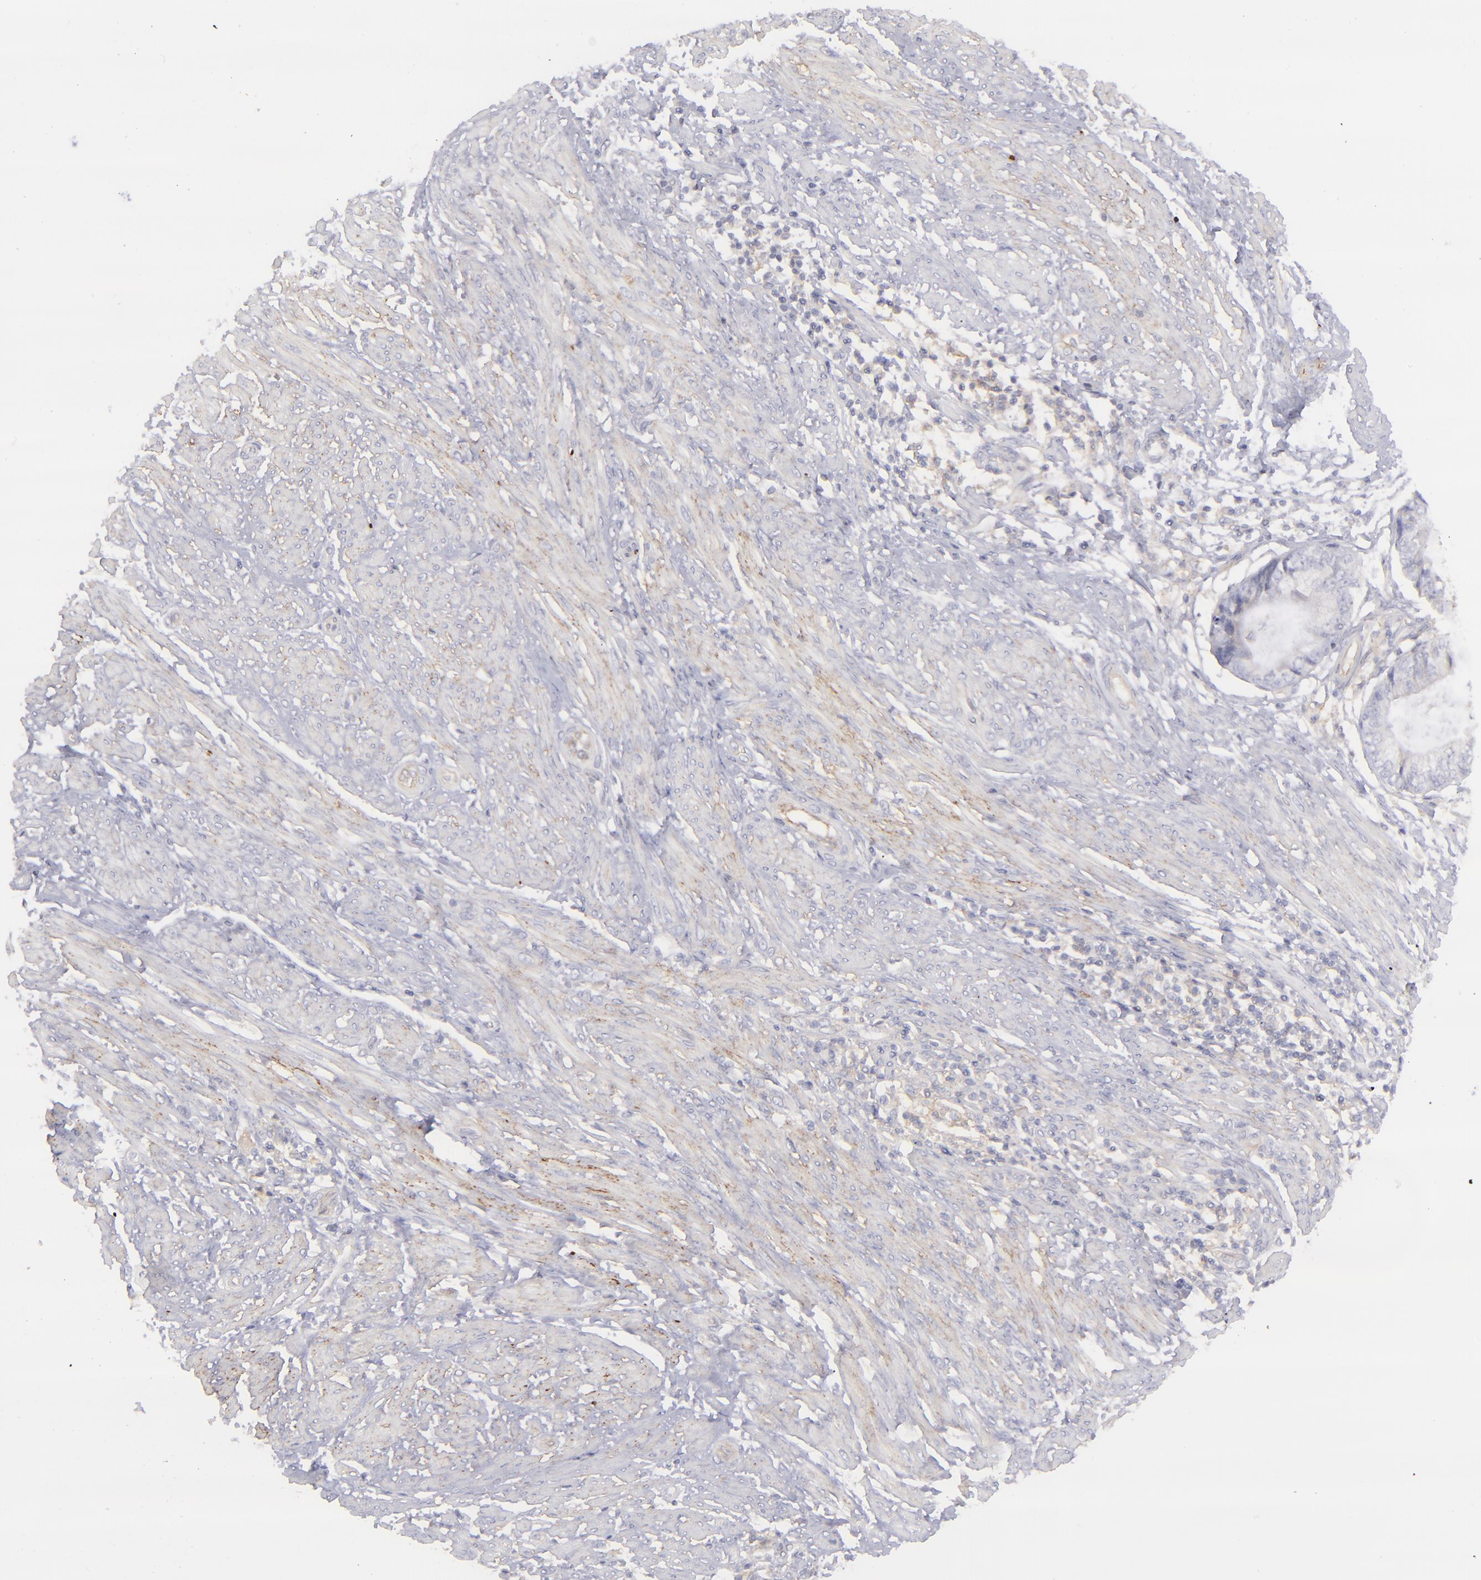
{"staining": {"intensity": "moderate", "quantity": "25%-75%", "location": "cytoplasmic/membranous"}, "tissue": "endometrial cancer", "cell_type": "Tumor cells", "image_type": "cancer", "snomed": [{"axis": "morphology", "description": "Adenocarcinoma, NOS"}, {"axis": "topography", "description": "Endometrium"}], "caption": "DAB immunohistochemical staining of endometrial cancer (adenocarcinoma) demonstrates moderate cytoplasmic/membranous protein positivity in approximately 25%-75% of tumor cells. (IHC, brightfield microscopy, high magnification).", "gene": "BSG", "patient": {"sex": "female", "age": 63}}